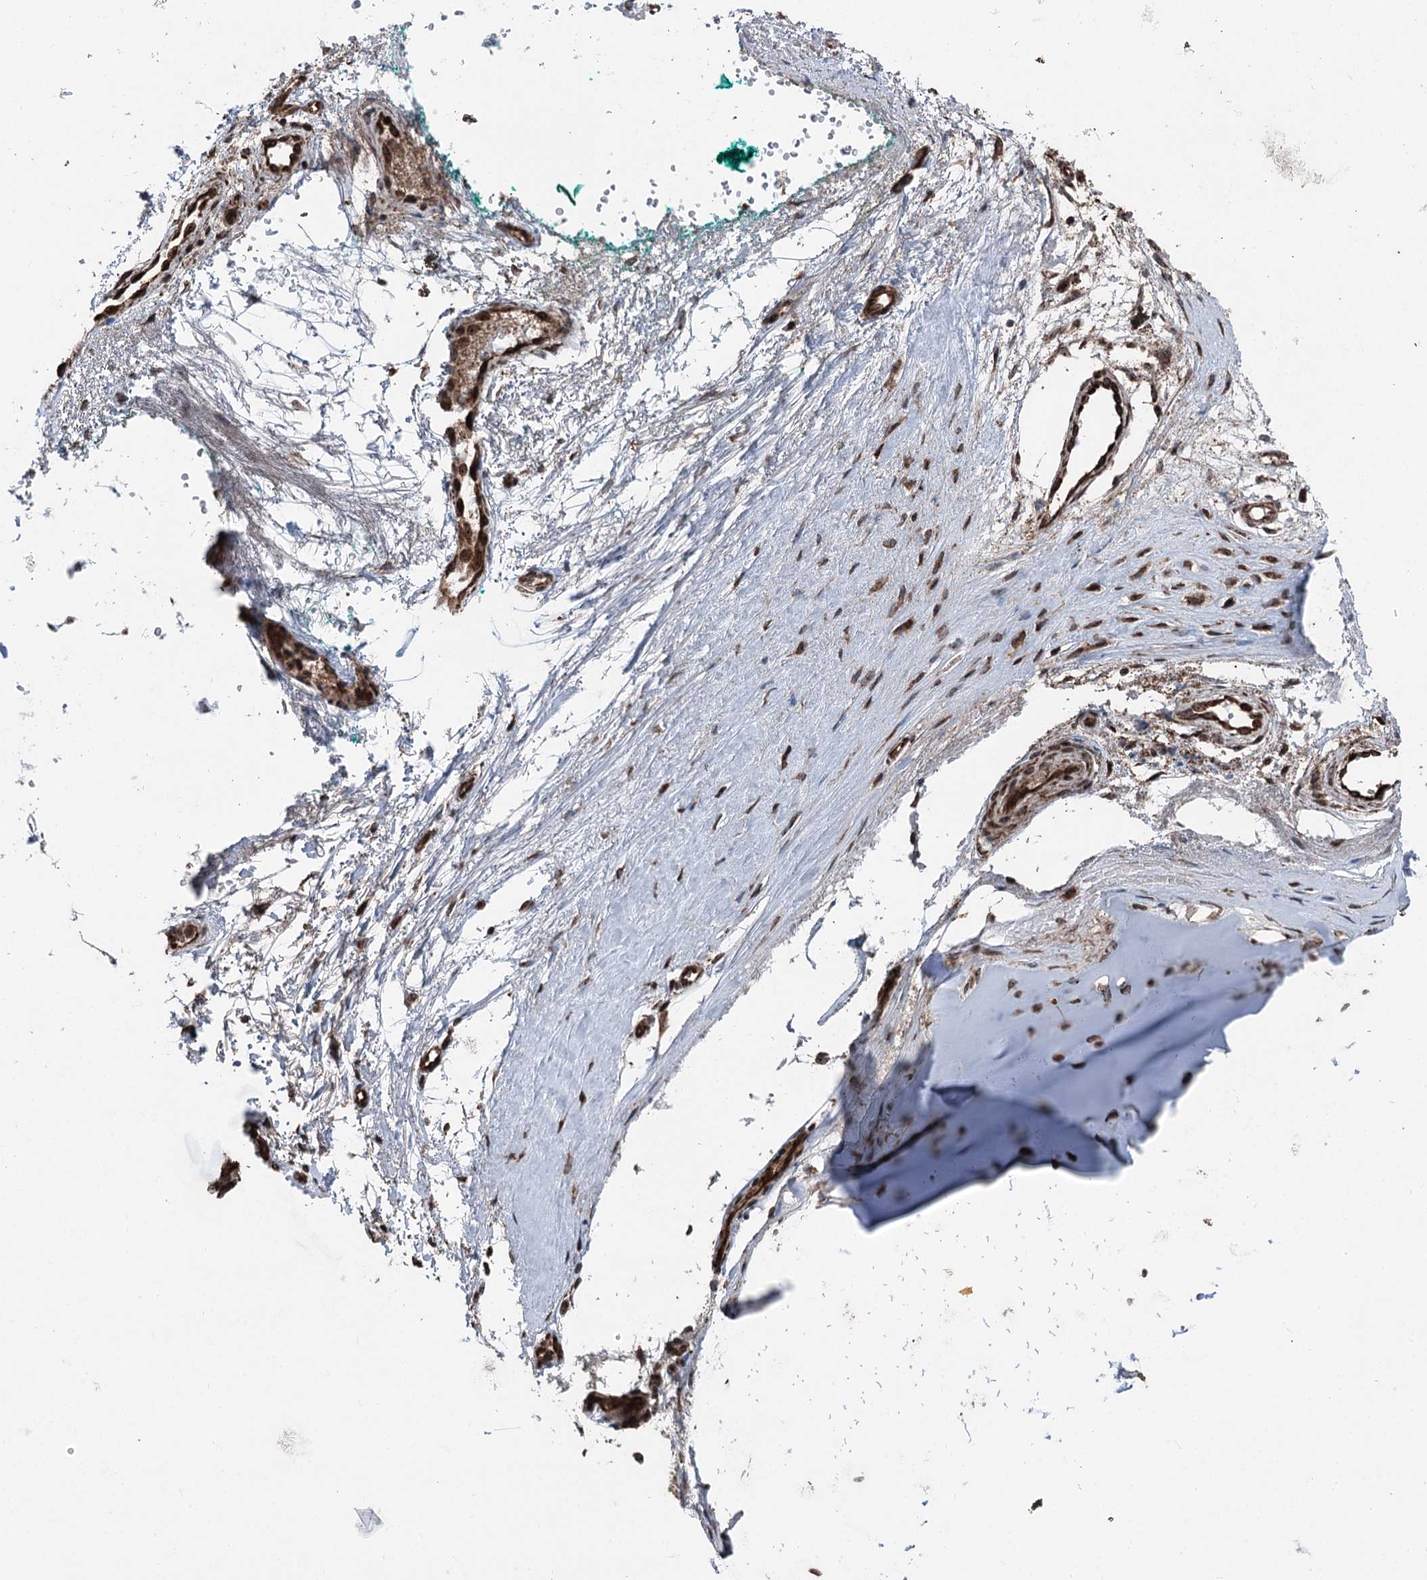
{"staining": {"intensity": "strong", "quantity": ">75%", "location": "nuclear"}, "tissue": "adipose tissue", "cell_type": "Adipocytes", "image_type": "normal", "snomed": [{"axis": "morphology", "description": "Normal tissue, NOS"}, {"axis": "morphology", "description": "Basal cell carcinoma"}, {"axis": "topography", "description": "Cartilage tissue"}, {"axis": "topography", "description": "Nasopharynx"}, {"axis": "topography", "description": "Oral tissue"}], "caption": "Immunohistochemistry histopathology image of benign human adipose tissue stained for a protein (brown), which displays high levels of strong nuclear expression in approximately >75% of adipocytes.", "gene": "STEEP1", "patient": {"sex": "female", "age": 77}}